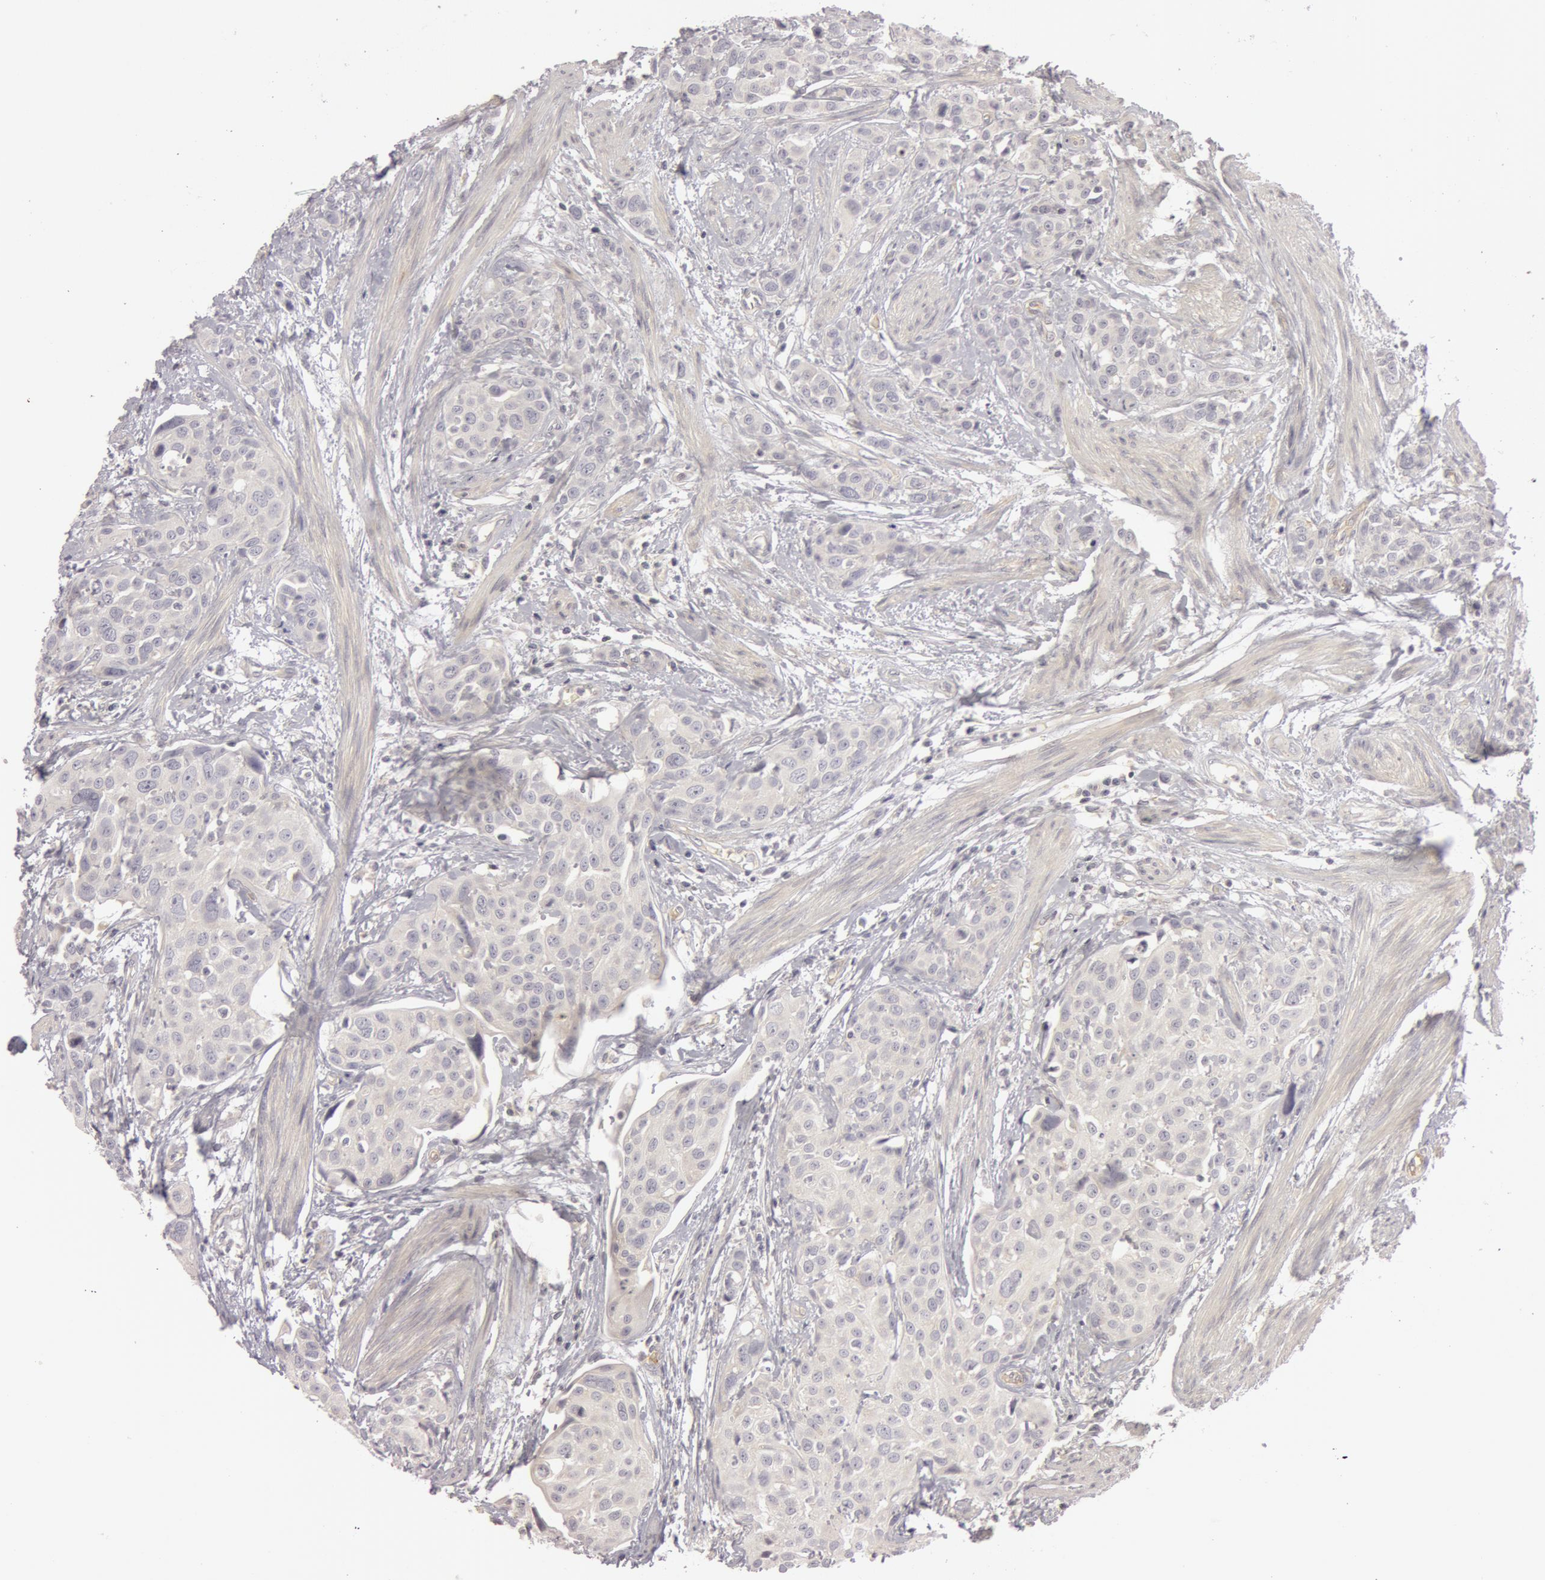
{"staining": {"intensity": "weak", "quantity": "25%-75%", "location": "cytoplasmic/membranous"}, "tissue": "urothelial cancer", "cell_type": "Tumor cells", "image_type": "cancer", "snomed": [{"axis": "morphology", "description": "Urothelial carcinoma, High grade"}, {"axis": "topography", "description": "Urinary bladder"}], "caption": "Urothelial carcinoma (high-grade) tissue shows weak cytoplasmic/membranous positivity in approximately 25%-75% of tumor cells, visualized by immunohistochemistry.", "gene": "RALGAPA1", "patient": {"sex": "male", "age": 56}}